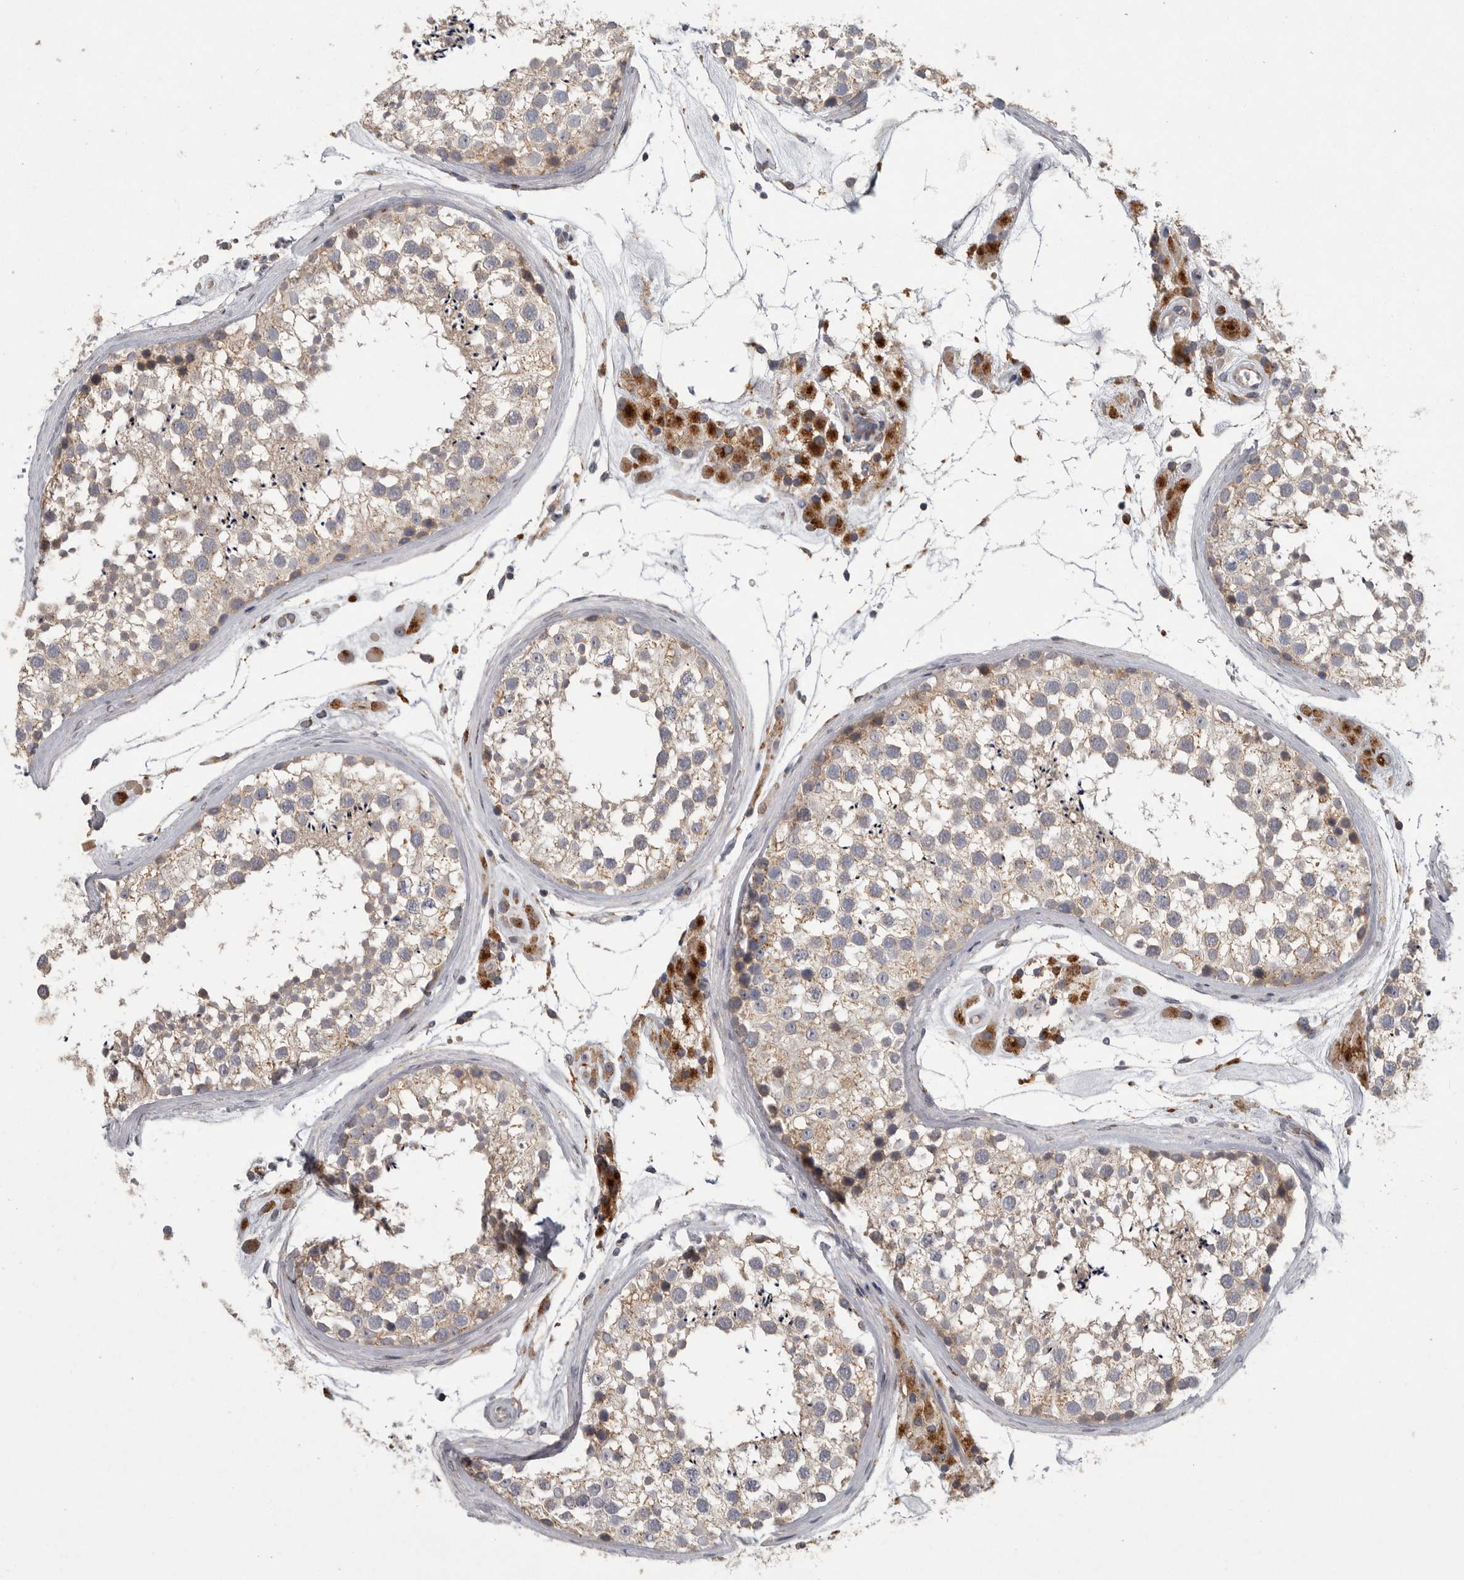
{"staining": {"intensity": "weak", "quantity": "25%-75%", "location": "cytoplasmic/membranous"}, "tissue": "testis", "cell_type": "Cells in seminiferous ducts", "image_type": "normal", "snomed": [{"axis": "morphology", "description": "Normal tissue, NOS"}, {"axis": "topography", "description": "Testis"}], "caption": "Brown immunohistochemical staining in unremarkable testis displays weak cytoplasmic/membranous positivity in approximately 25%-75% of cells in seminiferous ducts.", "gene": "LAMTOR3", "patient": {"sex": "male", "age": 46}}